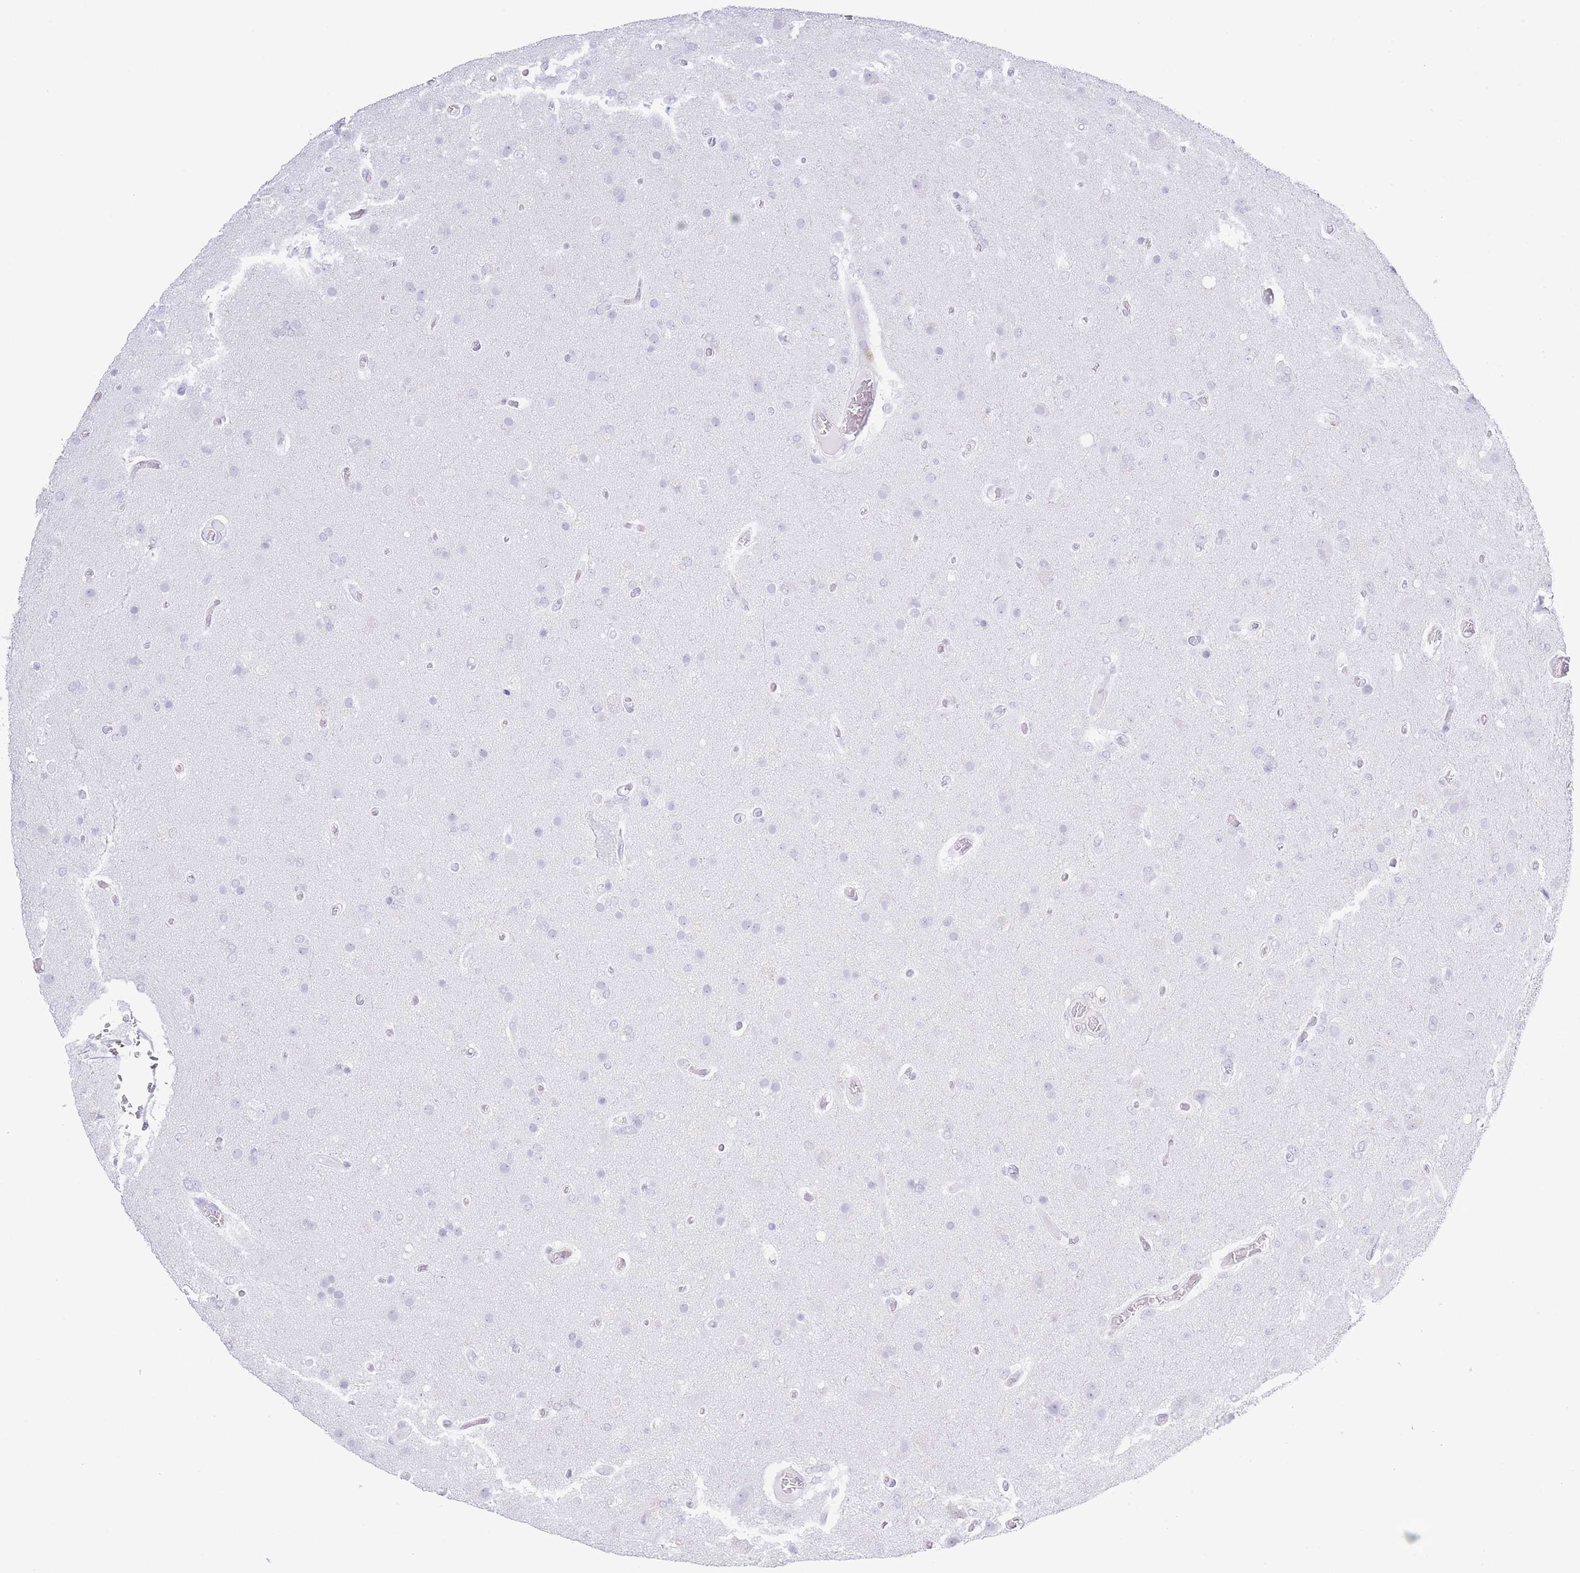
{"staining": {"intensity": "negative", "quantity": "none", "location": "none"}, "tissue": "glioma", "cell_type": "Tumor cells", "image_type": "cancer", "snomed": [{"axis": "morphology", "description": "Glioma, malignant, High grade"}, {"axis": "topography", "description": "Brain"}], "caption": "High magnification brightfield microscopy of glioma stained with DAB (3,3'-diaminobenzidine) (brown) and counterstained with hematoxylin (blue): tumor cells show no significant positivity.", "gene": "PKLR", "patient": {"sex": "female", "age": 74}}